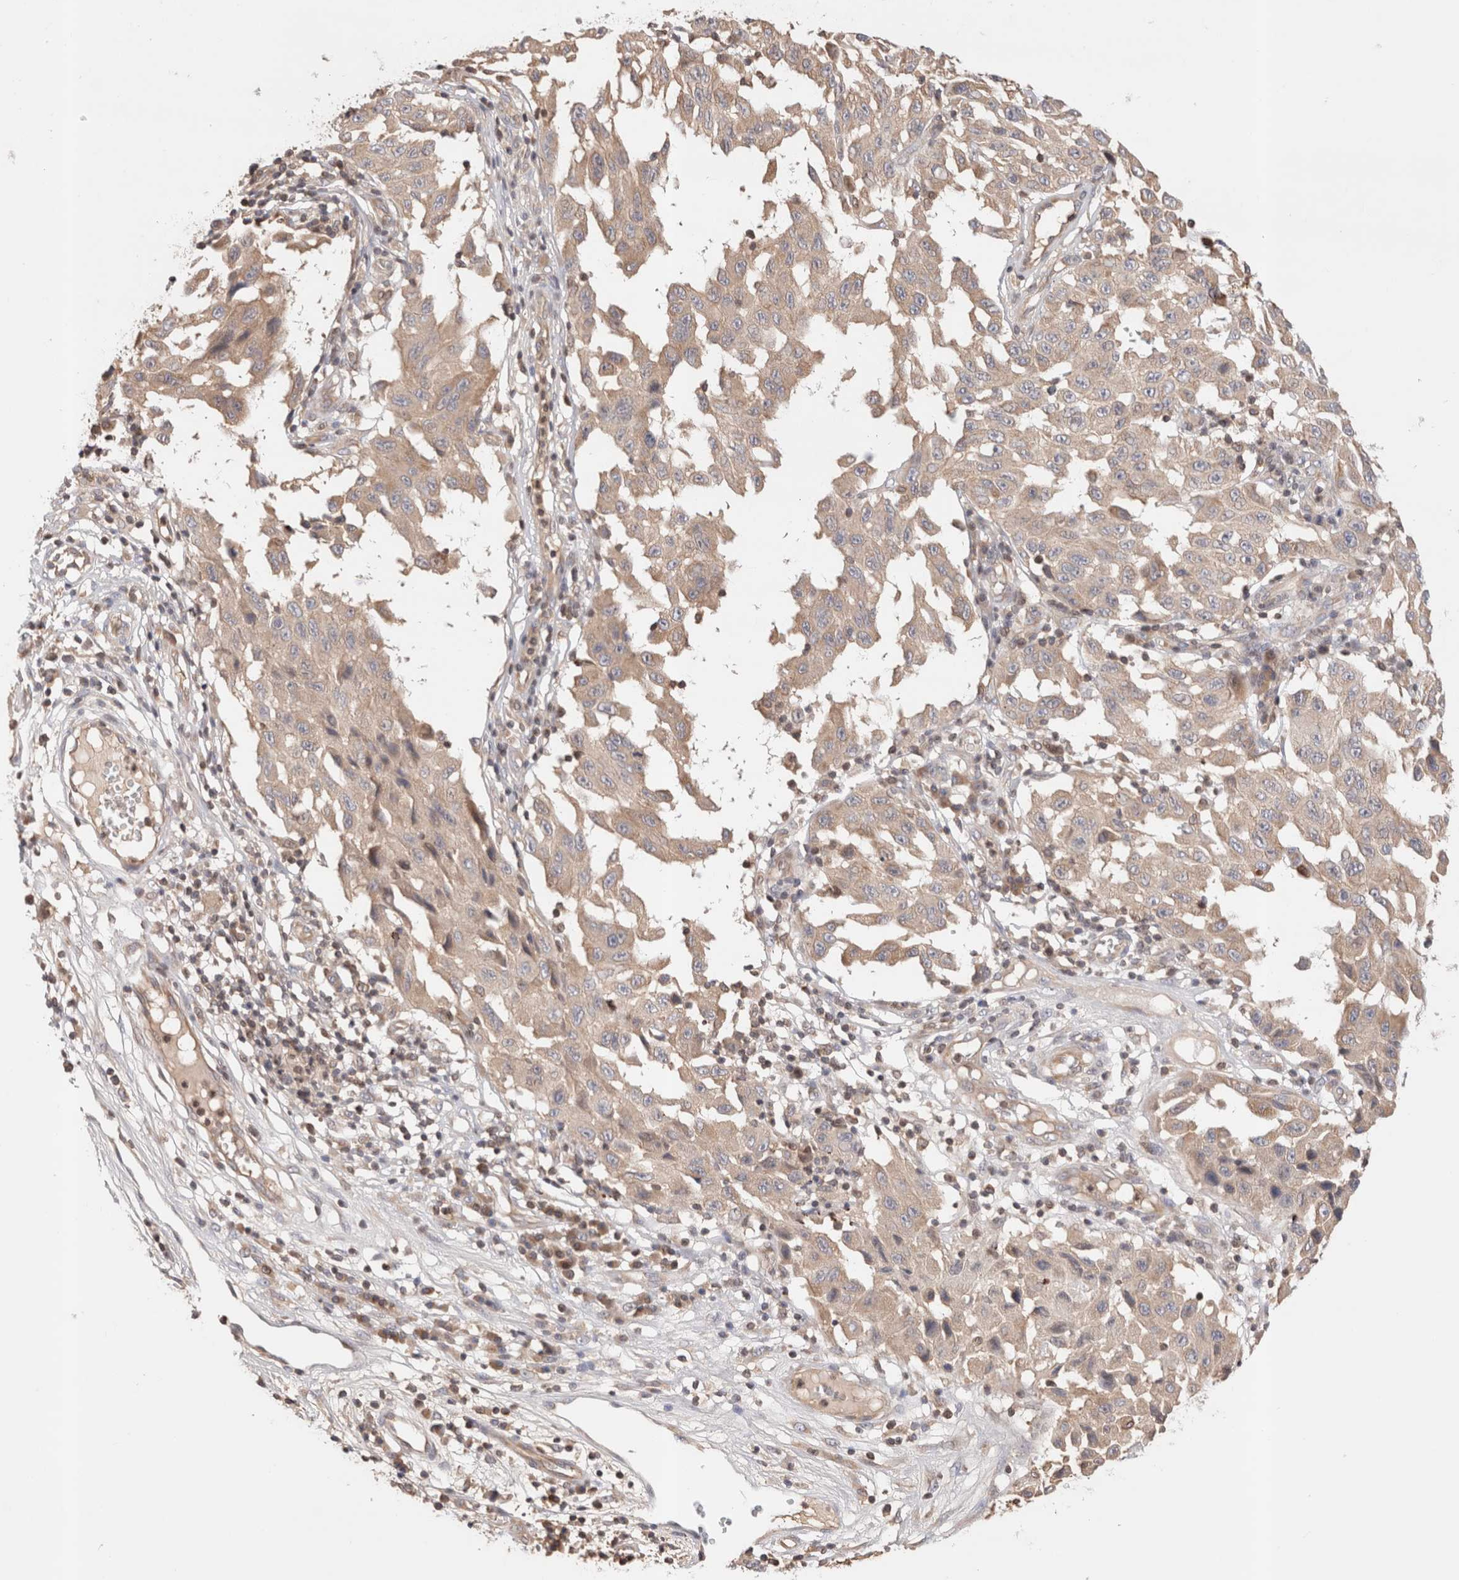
{"staining": {"intensity": "weak", "quantity": ">75%", "location": "cytoplasmic/membranous"}, "tissue": "melanoma", "cell_type": "Tumor cells", "image_type": "cancer", "snomed": [{"axis": "morphology", "description": "Malignant melanoma, NOS"}, {"axis": "topography", "description": "Skin"}], "caption": "The image exhibits a brown stain indicating the presence of a protein in the cytoplasmic/membranous of tumor cells in malignant melanoma. Nuclei are stained in blue.", "gene": "SIKE1", "patient": {"sex": "male", "age": 30}}